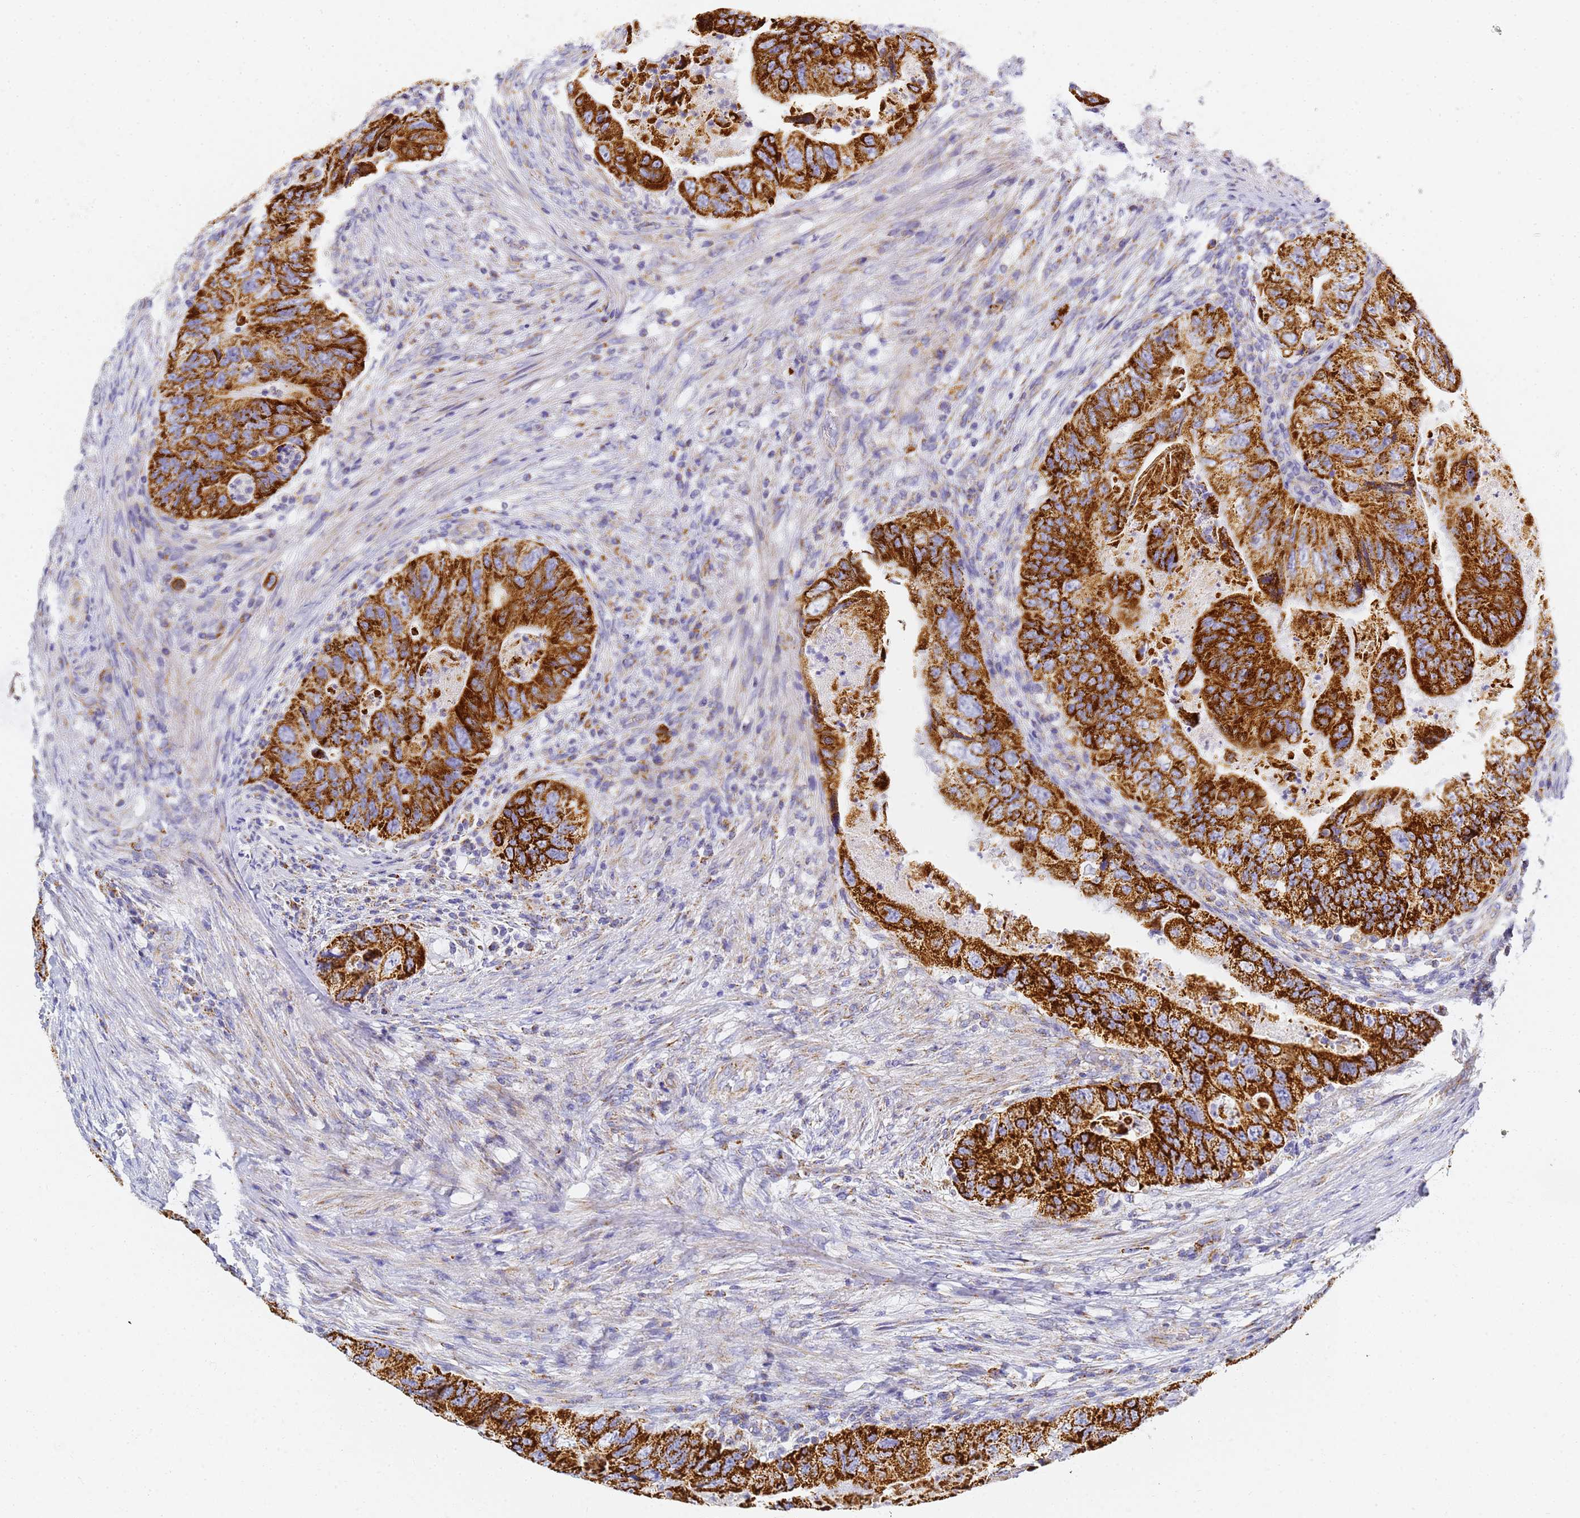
{"staining": {"intensity": "strong", "quantity": ">75%", "location": "cytoplasmic/membranous"}, "tissue": "colorectal cancer", "cell_type": "Tumor cells", "image_type": "cancer", "snomed": [{"axis": "morphology", "description": "Adenocarcinoma, NOS"}, {"axis": "topography", "description": "Rectum"}], "caption": "Adenocarcinoma (colorectal) stained with DAB immunohistochemistry exhibits high levels of strong cytoplasmic/membranous staining in about >75% of tumor cells. Using DAB (3,3'-diaminobenzidine) (brown) and hematoxylin (blue) stains, captured at high magnification using brightfield microscopy.", "gene": "CNIH4", "patient": {"sex": "male", "age": 63}}